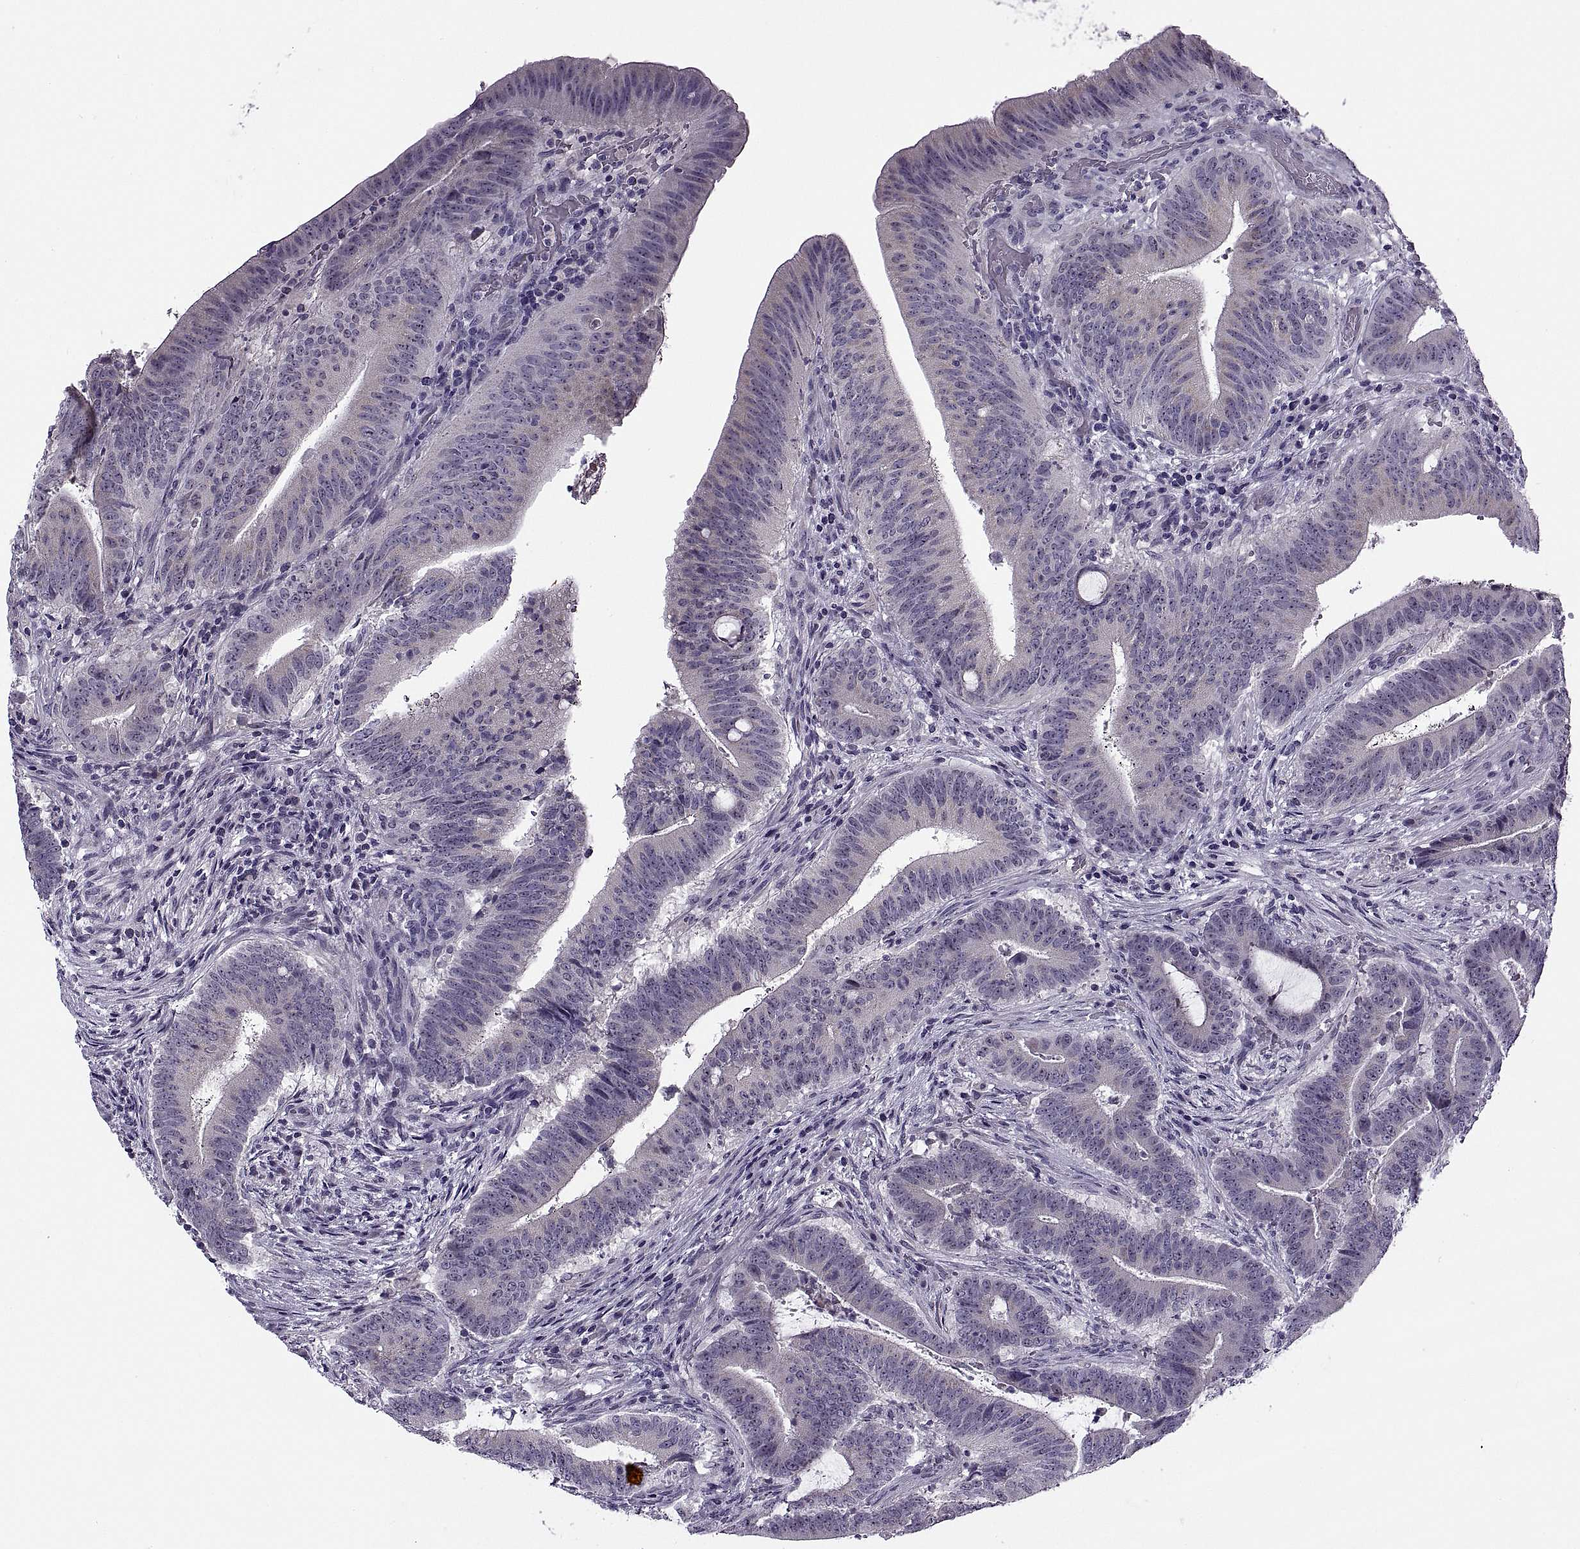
{"staining": {"intensity": "negative", "quantity": "none", "location": "none"}, "tissue": "colorectal cancer", "cell_type": "Tumor cells", "image_type": "cancer", "snomed": [{"axis": "morphology", "description": "Adenocarcinoma, NOS"}, {"axis": "topography", "description": "Colon"}], "caption": "The image demonstrates no staining of tumor cells in colorectal adenocarcinoma.", "gene": "MAGEB1", "patient": {"sex": "female", "age": 43}}